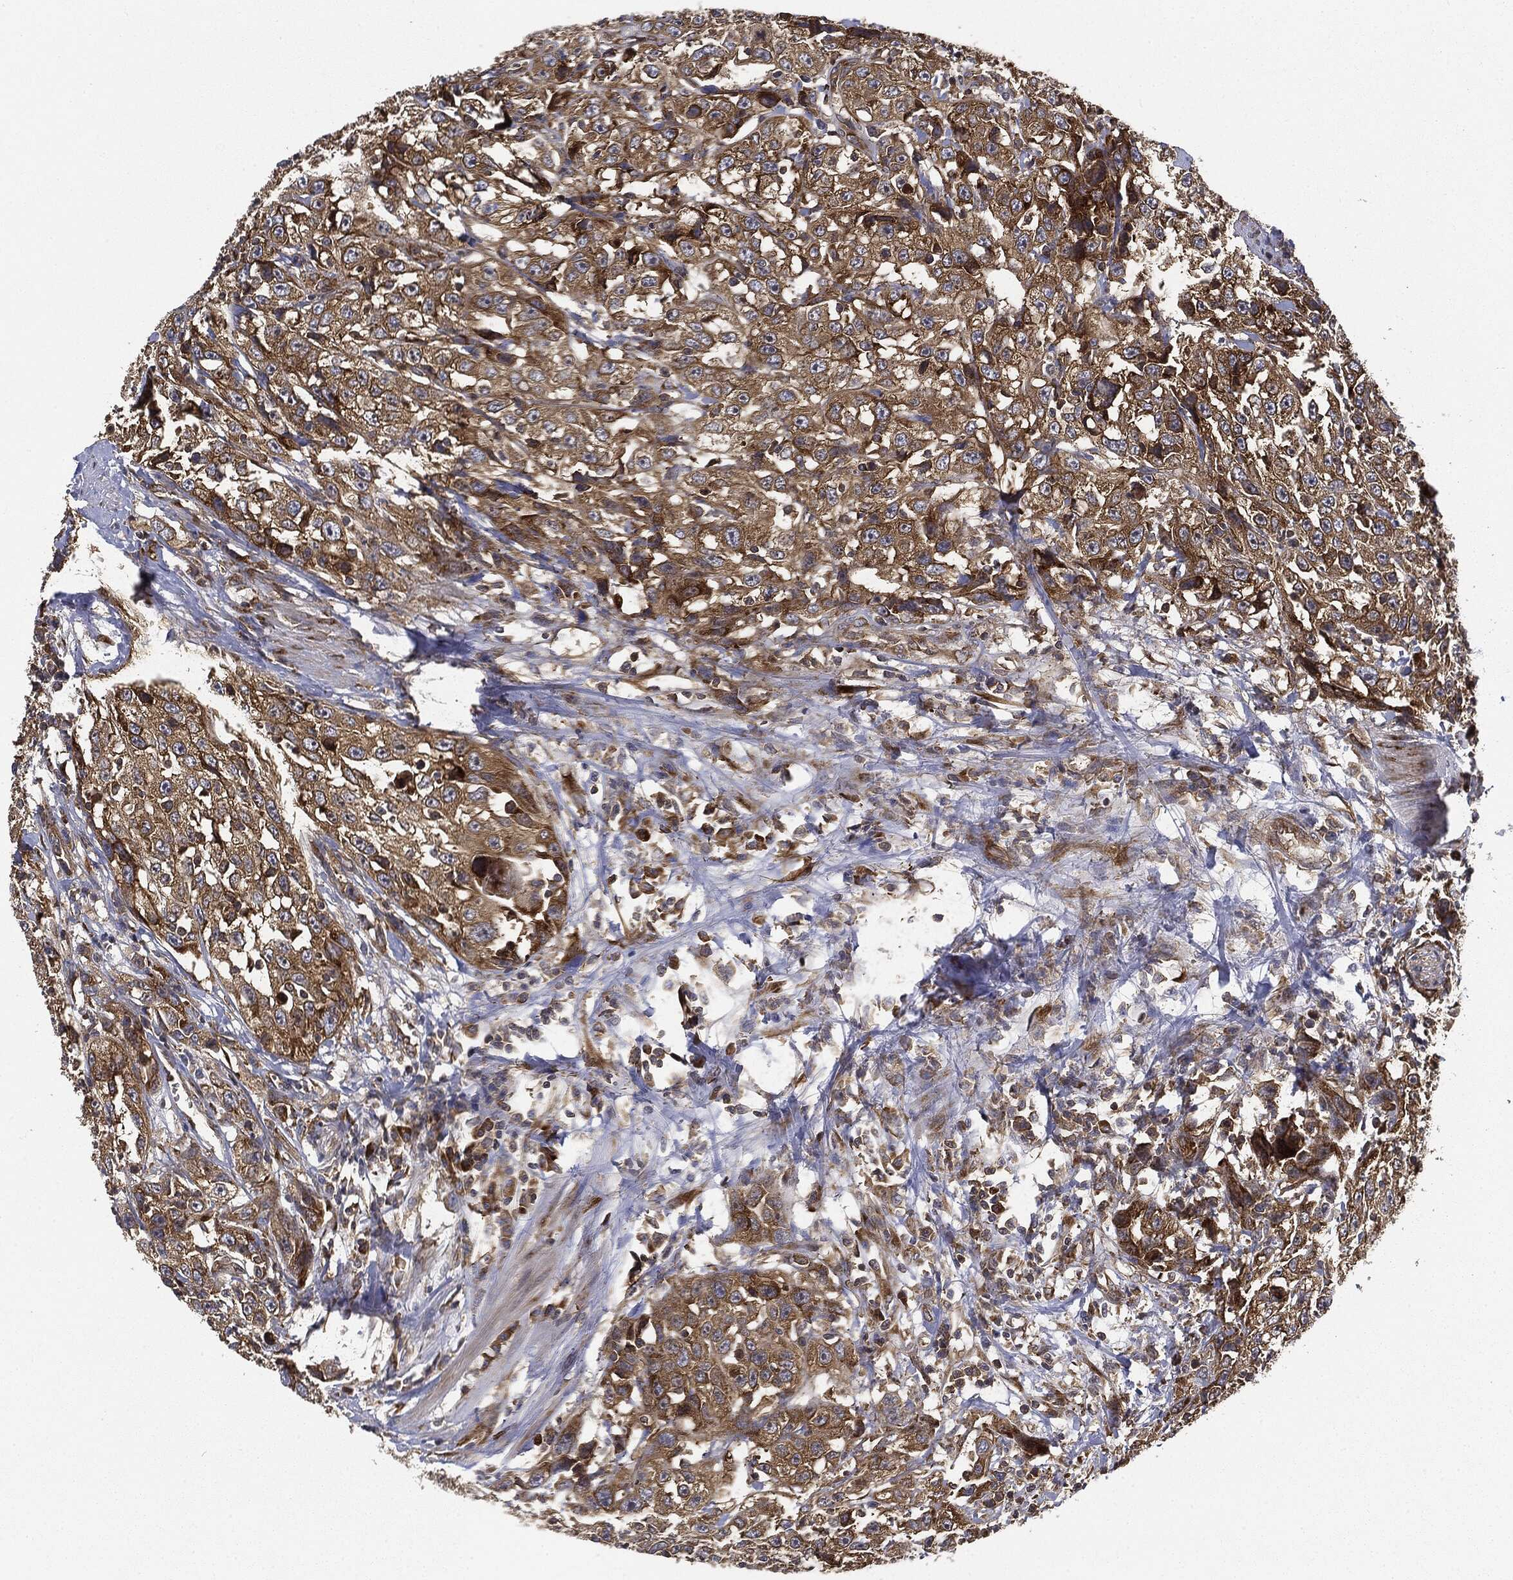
{"staining": {"intensity": "strong", "quantity": ">75%", "location": "cytoplasmic/membranous"}, "tissue": "urothelial cancer", "cell_type": "Tumor cells", "image_type": "cancer", "snomed": [{"axis": "morphology", "description": "Urothelial carcinoma, NOS"}, {"axis": "morphology", "description": "Urothelial carcinoma, High grade"}, {"axis": "topography", "description": "Urinary bladder"}], "caption": "High-magnification brightfield microscopy of transitional cell carcinoma stained with DAB (3,3'-diaminobenzidine) (brown) and counterstained with hematoxylin (blue). tumor cells exhibit strong cytoplasmic/membranous expression is appreciated in about>75% of cells. (Brightfield microscopy of DAB IHC at high magnification).", "gene": "EIF2AK2", "patient": {"sex": "female", "age": 73}}